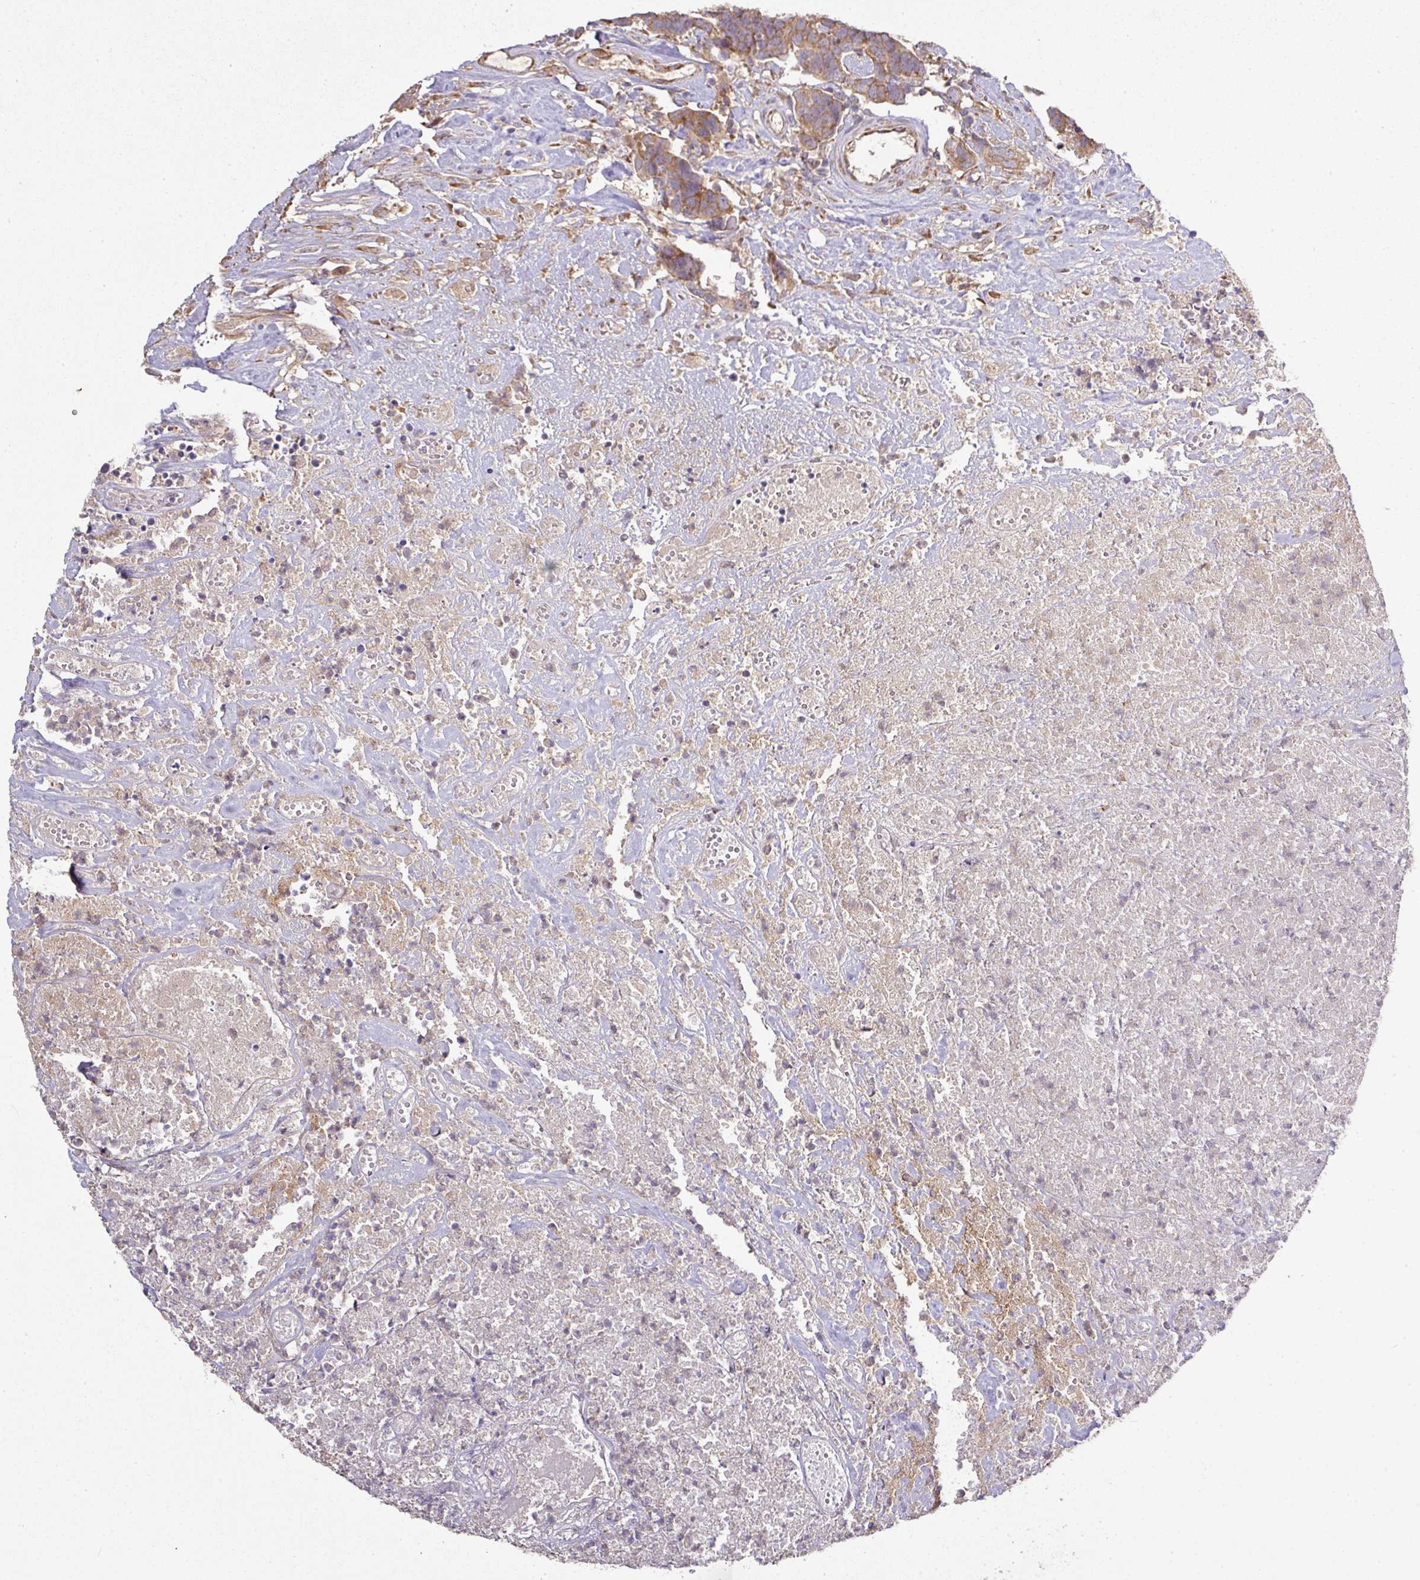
{"staining": {"intensity": "moderate", "quantity": "25%-75%", "location": "cytoplasmic/membranous"}, "tissue": "carcinoid", "cell_type": "Tumor cells", "image_type": "cancer", "snomed": [{"axis": "morphology", "description": "Carcinoma, NOS"}, {"axis": "morphology", "description": "Carcinoid, malignant, NOS"}, {"axis": "topography", "description": "Urinary bladder"}], "caption": "Immunohistochemistry (IHC) (DAB) staining of malignant carcinoid displays moderate cytoplasmic/membranous protein expression in approximately 25%-75% of tumor cells.", "gene": "GALP", "patient": {"sex": "male", "age": 57}}